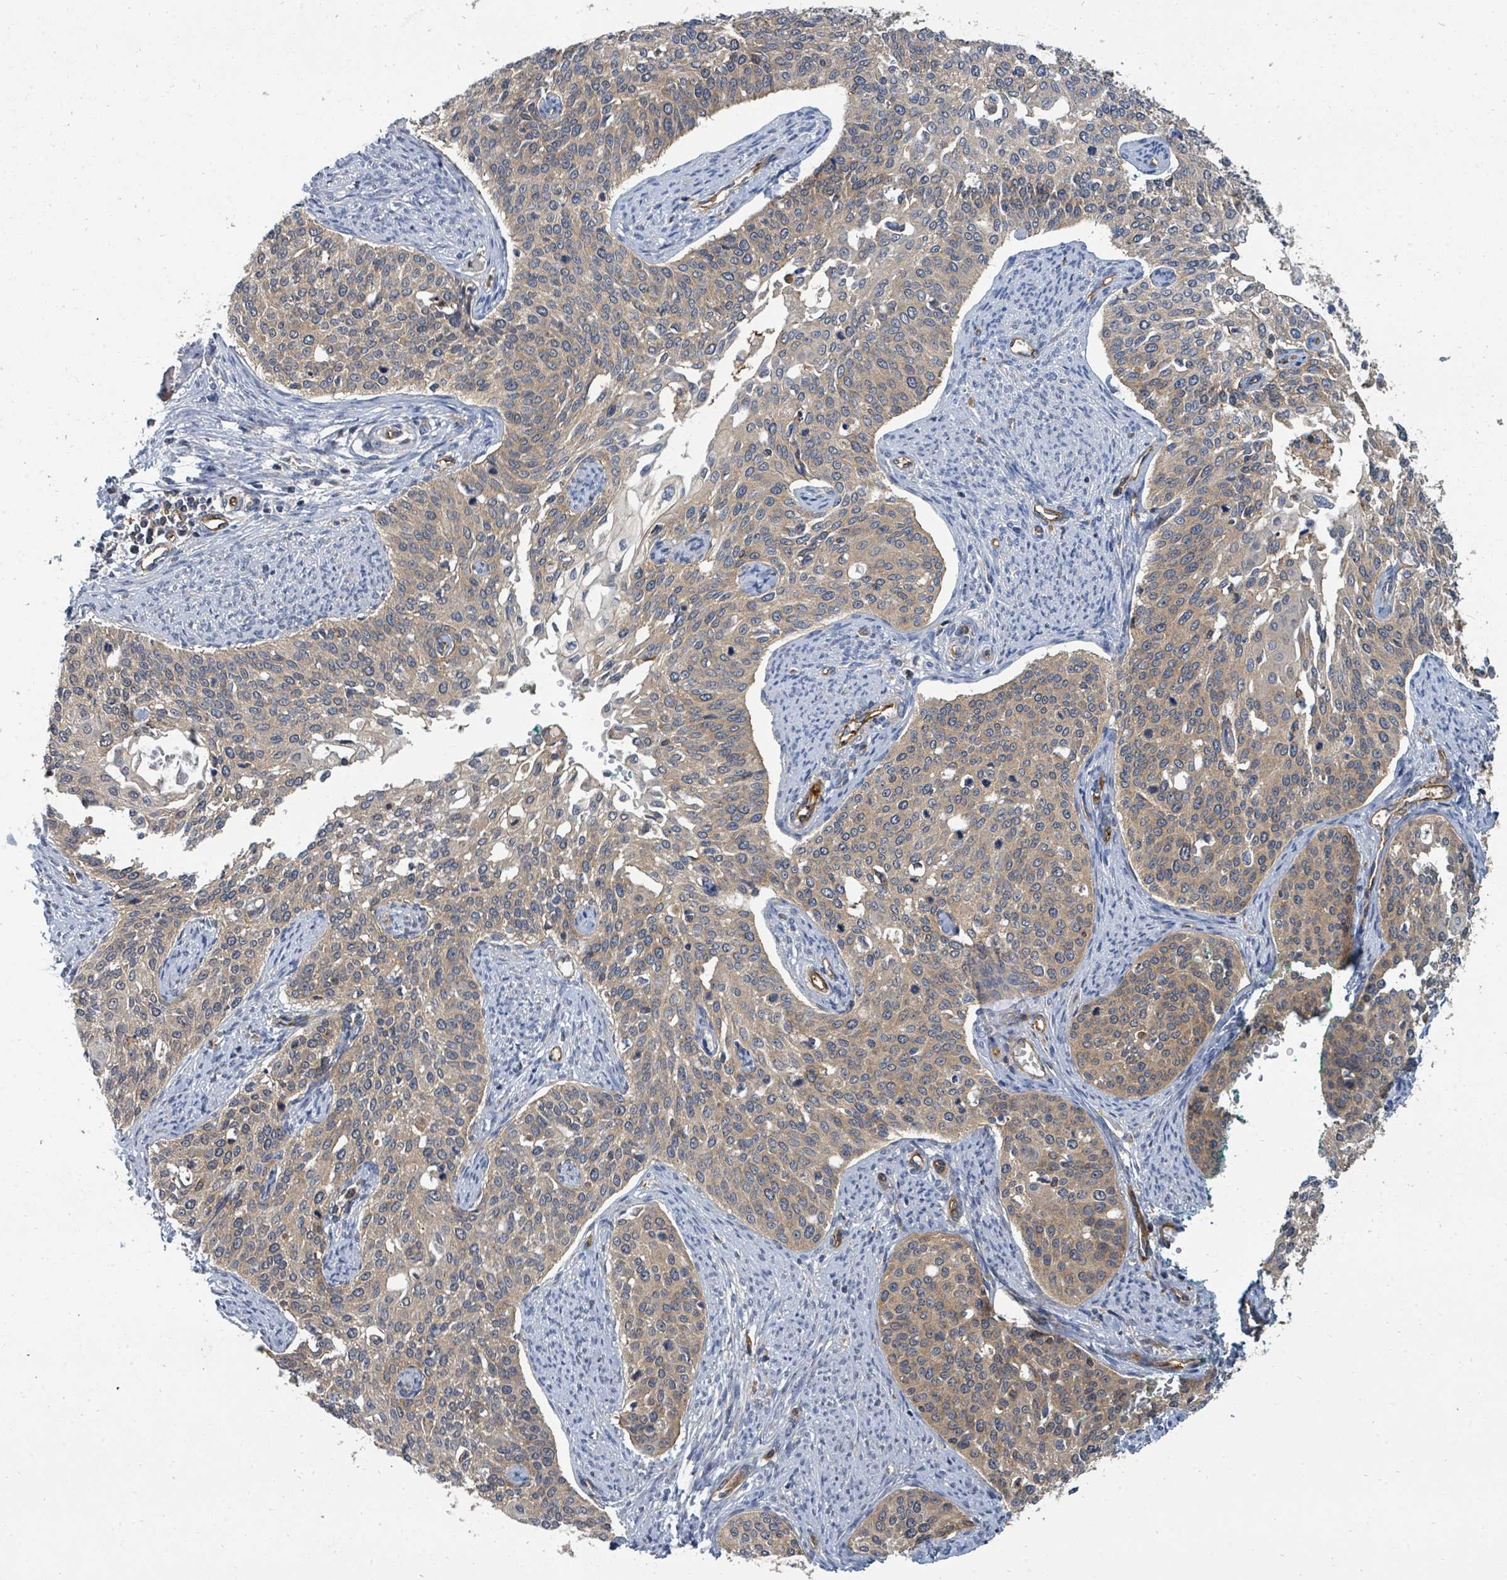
{"staining": {"intensity": "moderate", "quantity": "25%-75%", "location": "cytoplasmic/membranous"}, "tissue": "cervical cancer", "cell_type": "Tumor cells", "image_type": "cancer", "snomed": [{"axis": "morphology", "description": "Squamous cell carcinoma, NOS"}, {"axis": "topography", "description": "Cervix"}], "caption": "Cervical squamous cell carcinoma was stained to show a protein in brown. There is medium levels of moderate cytoplasmic/membranous positivity in approximately 25%-75% of tumor cells.", "gene": "BOLA2B", "patient": {"sex": "female", "age": 44}}